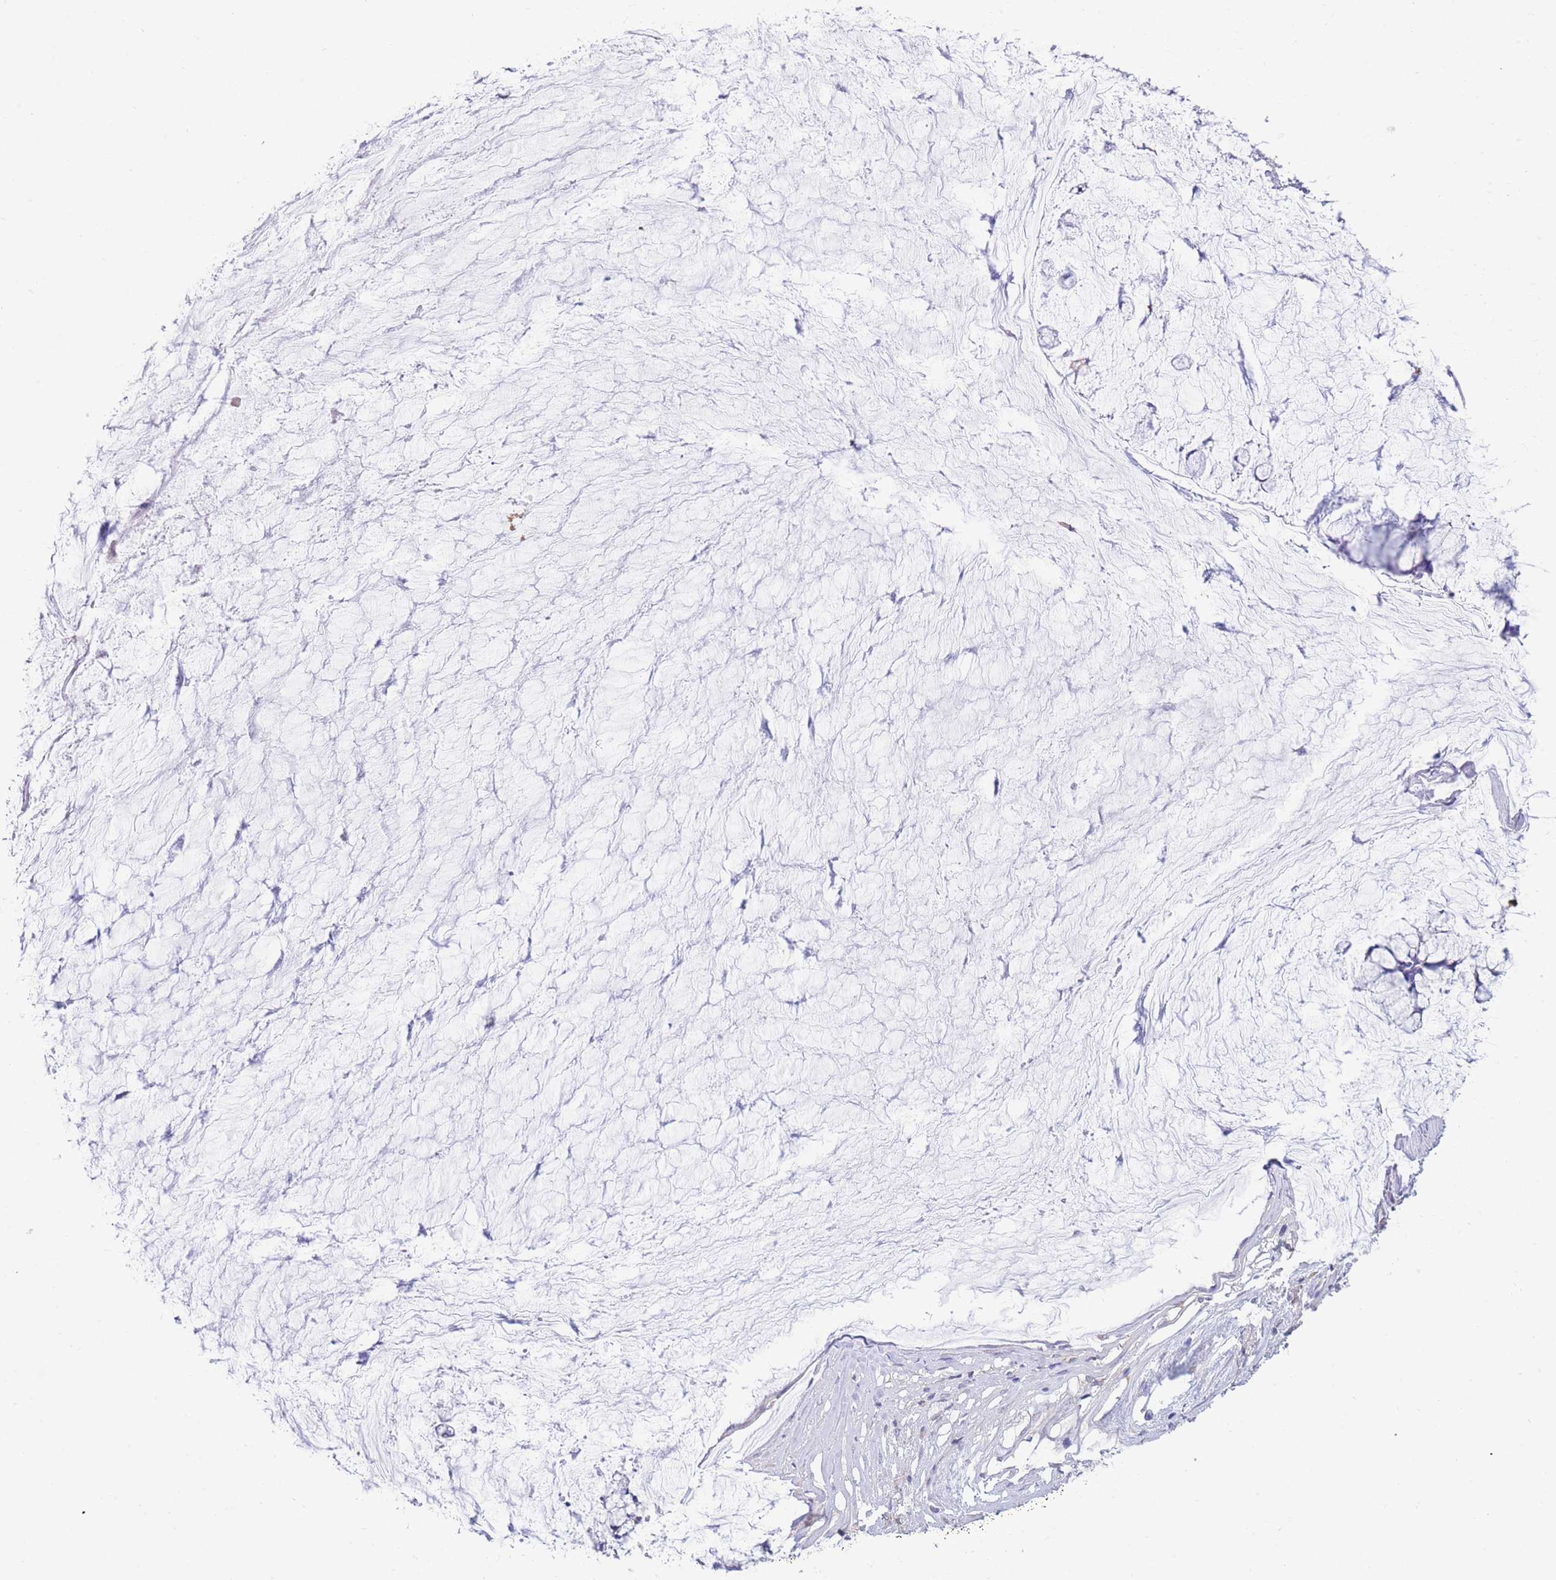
{"staining": {"intensity": "negative", "quantity": "none", "location": "none"}, "tissue": "ovarian cancer", "cell_type": "Tumor cells", "image_type": "cancer", "snomed": [{"axis": "morphology", "description": "Cystadenocarcinoma, mucinous, NOS"}, {"axis": "topography", "description": "Ovary"}], "caption": "Immunohistochemical staining of human ovarian cancer (mucinous cystadenocarcinoma) exhibits no significant expression in tumor cells.", "gene": "NAMPT", "patient": {"sex": "female", "age": 42}}